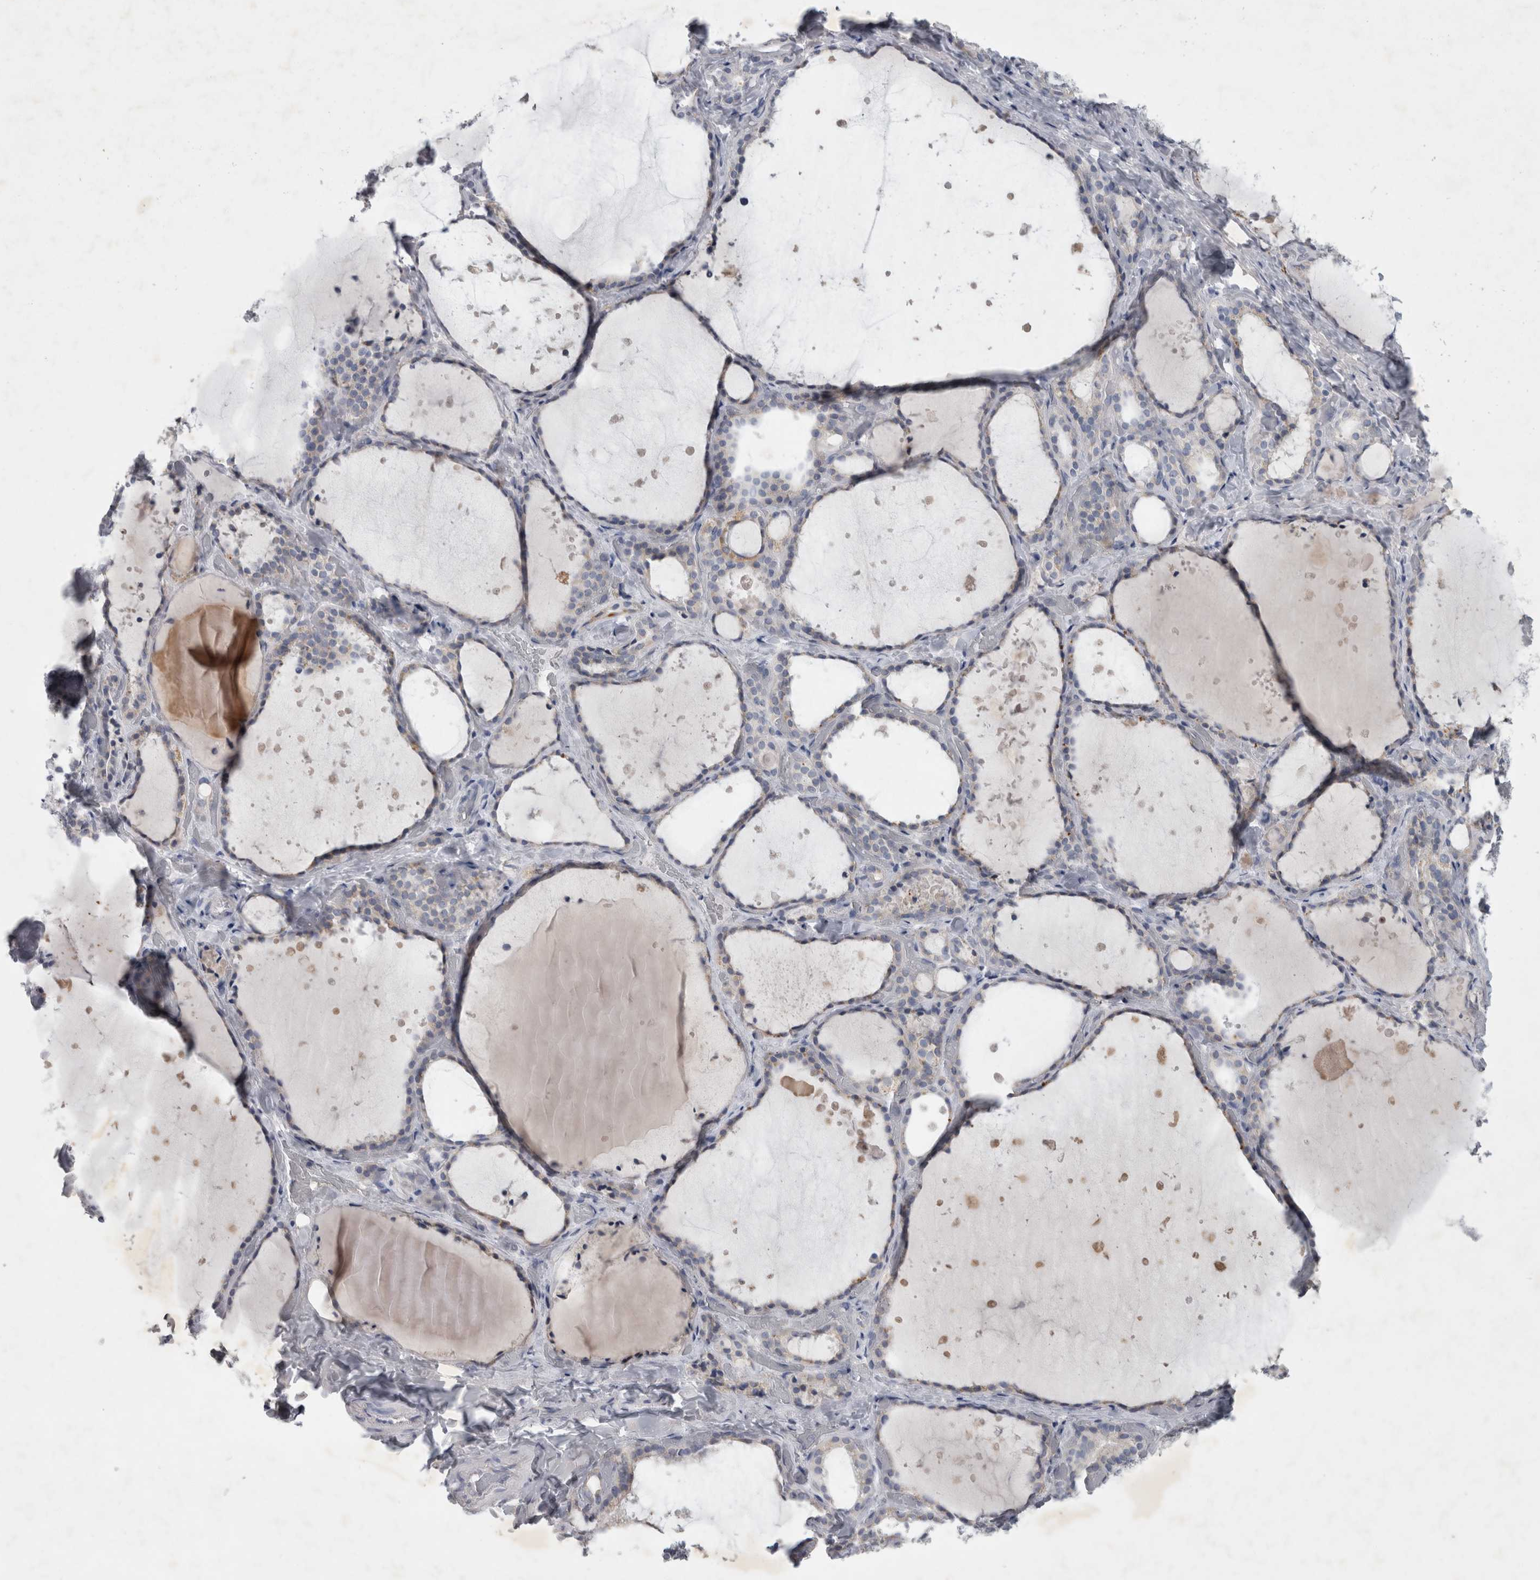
{"staining": {"intensity": "negative", "quantity": "none", "location": "none"}, "tissue": "thyroid gland", "cell_type": "Glandular cells", "image_type": "normal", "snomed": [{"axis": "morphology", "description": "Normal tissue, NOS"}, {"axis": "topography", "description": "Thyroid gland"}], "caption": "High power microscopy micrograph of an immunohistochemistry (IHC) micrograph of unremarkable thyroid gland, revealing no significant positivity in glandular cells. (DAB (3,3'-diaminobenzidine) IHC visualized using brightfield microscopy, high magnification).", "gene": "FXYD7", "patient": {"sex": "female", "age": 44}}